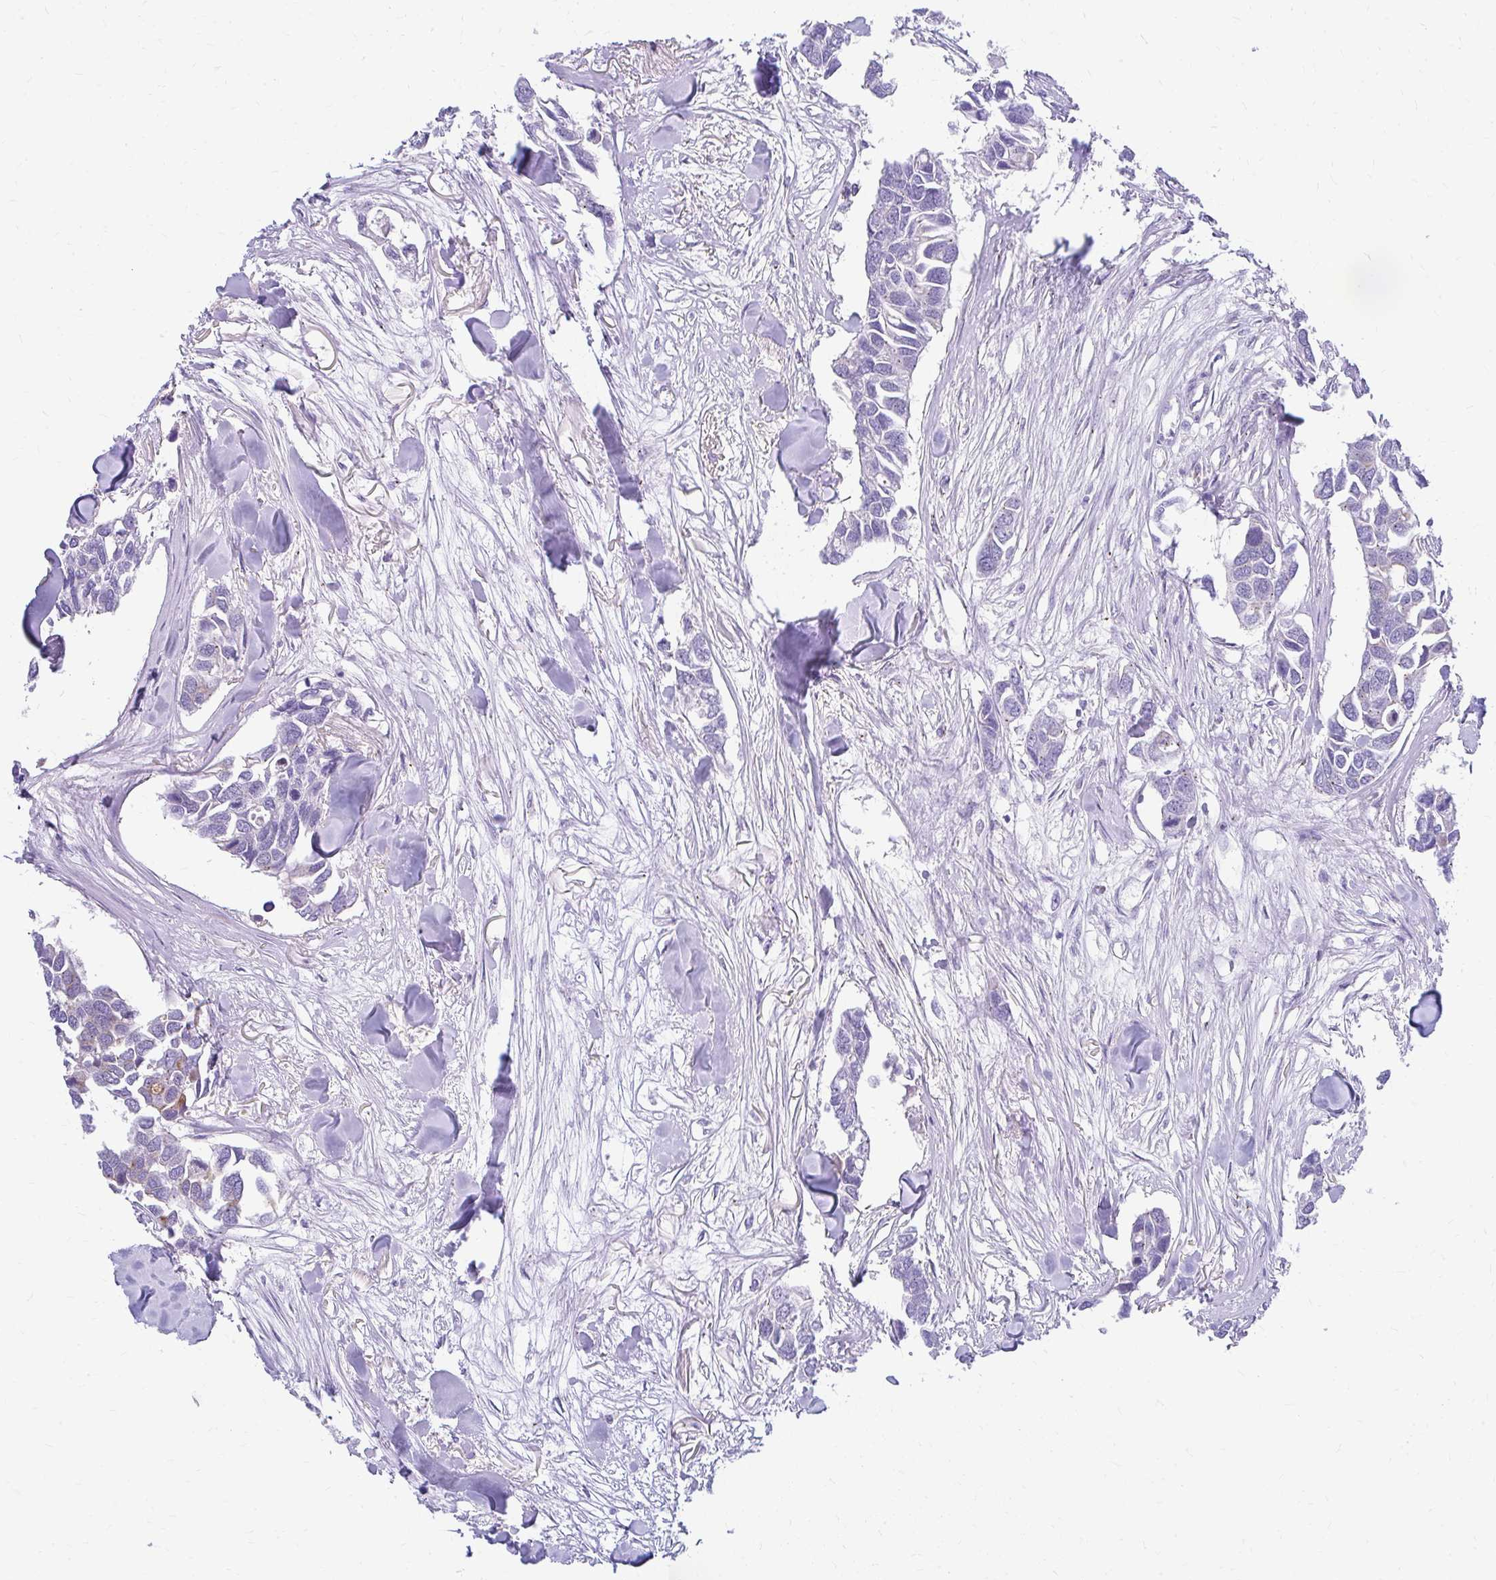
{"staining": {"intensity": "weak", "quantity": "<25%", "location": "cytoplasmic/membranous"}, "tissue": "breast cancer", "cell_type": "Tumor cells", "image_type": "cancer", "snomed": [{"axis": "morphology", "description": "Duct carcinoma"}, {"axis": "topography", "description": "Breast"}], "caption": "Immunohistochemistry micrograph of neoplastic tissue: human breast cancer (infiltrating ductal carcinoma) stained with DAB displays no significant protein positivity in tumor cells. Brightfield microscopy of IHC stained with DAB (3,3'-diaminobenzidine) (brown) and hematoxylin (blue), captured at high magnification.", "gene": "RADIL", "patient": {"sex": "female", "age": 83}}